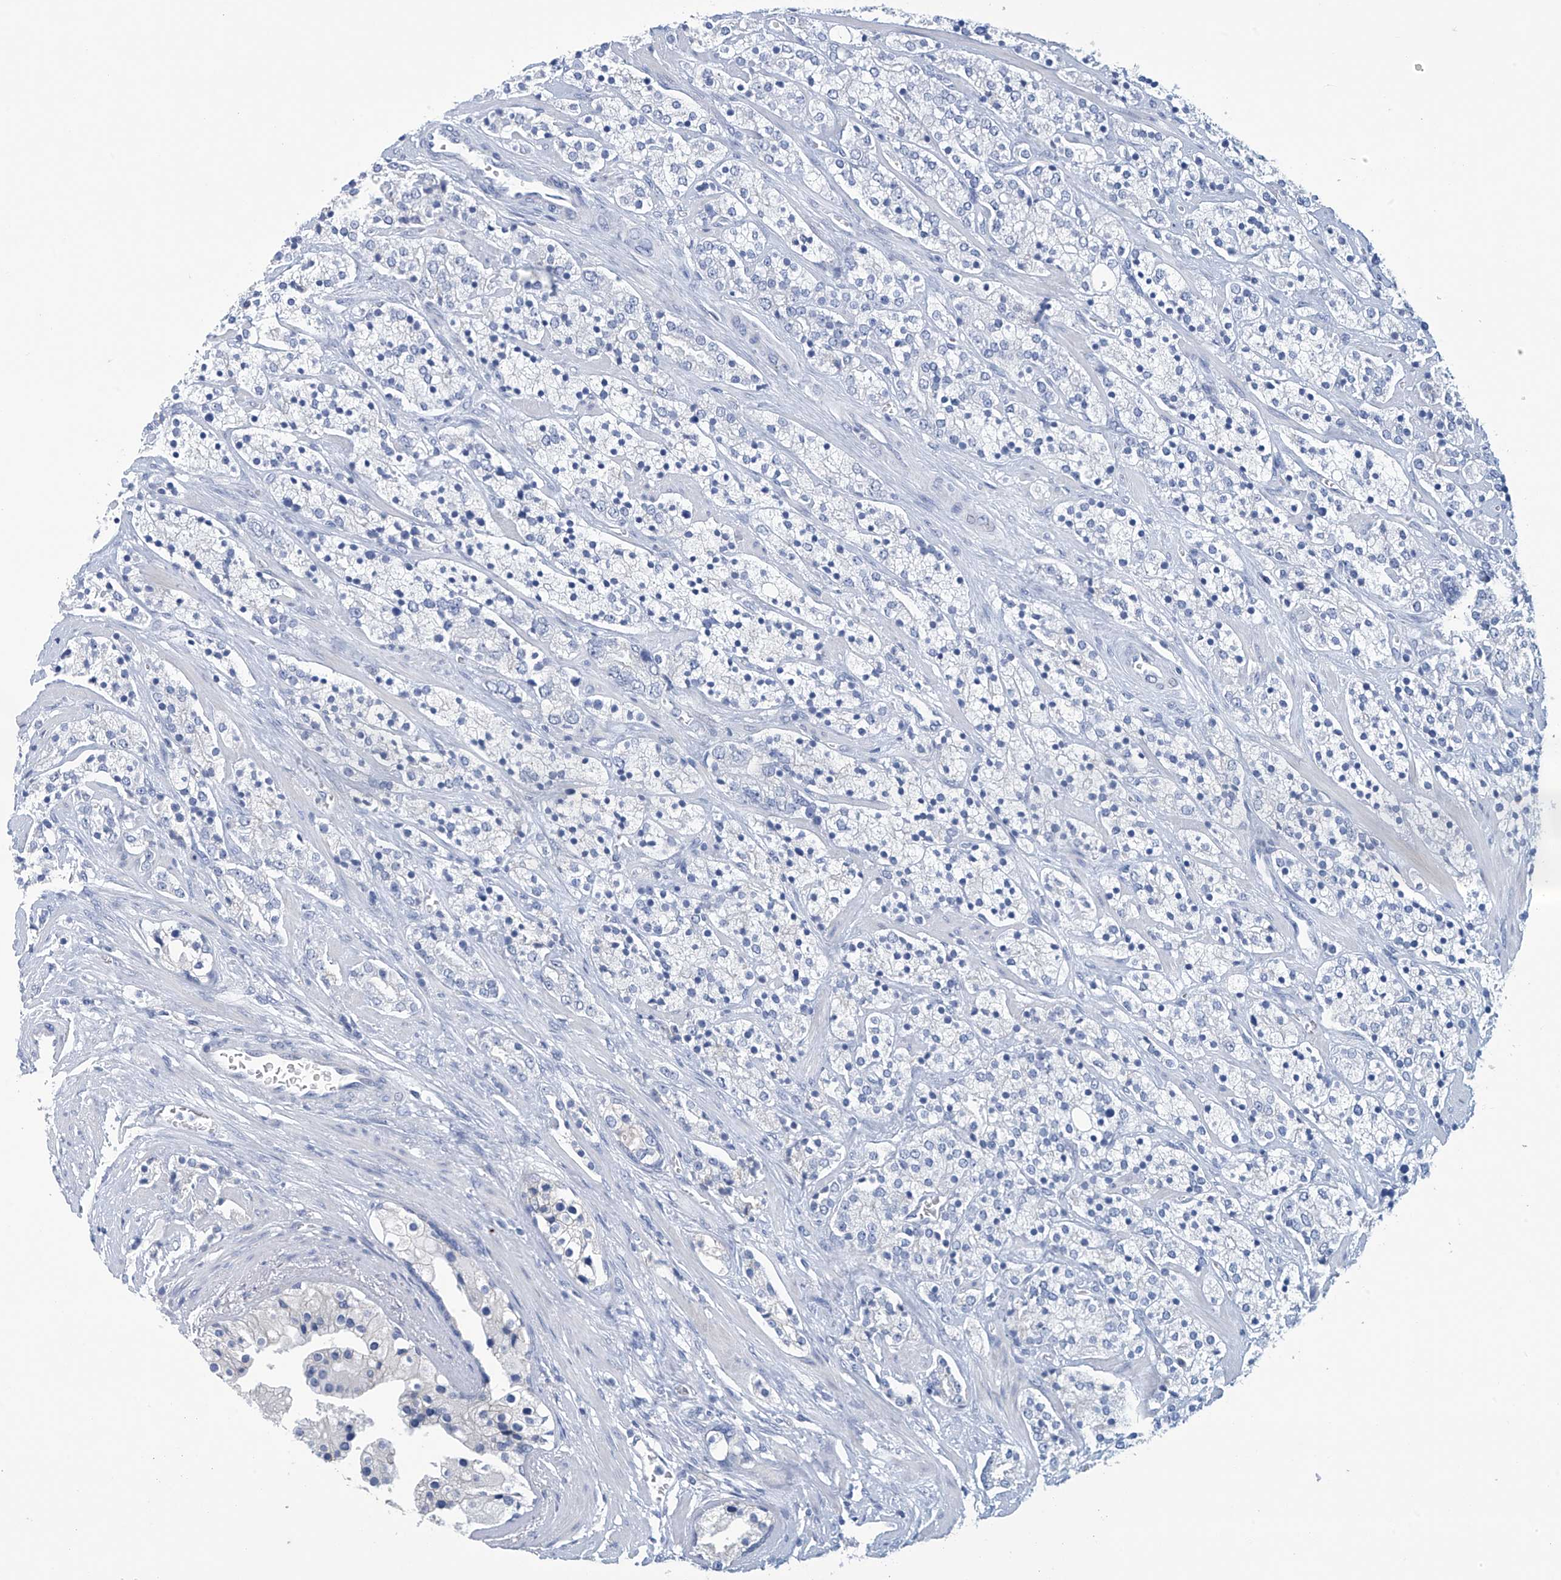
{"staining": {"intensity": "negative", "quantity": "none", "location": "none"}, "tissue": "prostate cancer", "cell_type": "Tumor cells", "image_type": "cancer", "snomed": [{"axis": "morphology", "description": "Adenocarcinoma, High grade"}, {"axis": "topography", "description": "Prostate"}], "caption": "Tumor cells show no significant expression in adenocarcinoma (high-grade) (prostate). (DAB immunohistochemistry with hematoxylin counter stain).", "gene": "DSP", "patient": {"sex": "male", "age": 71}}